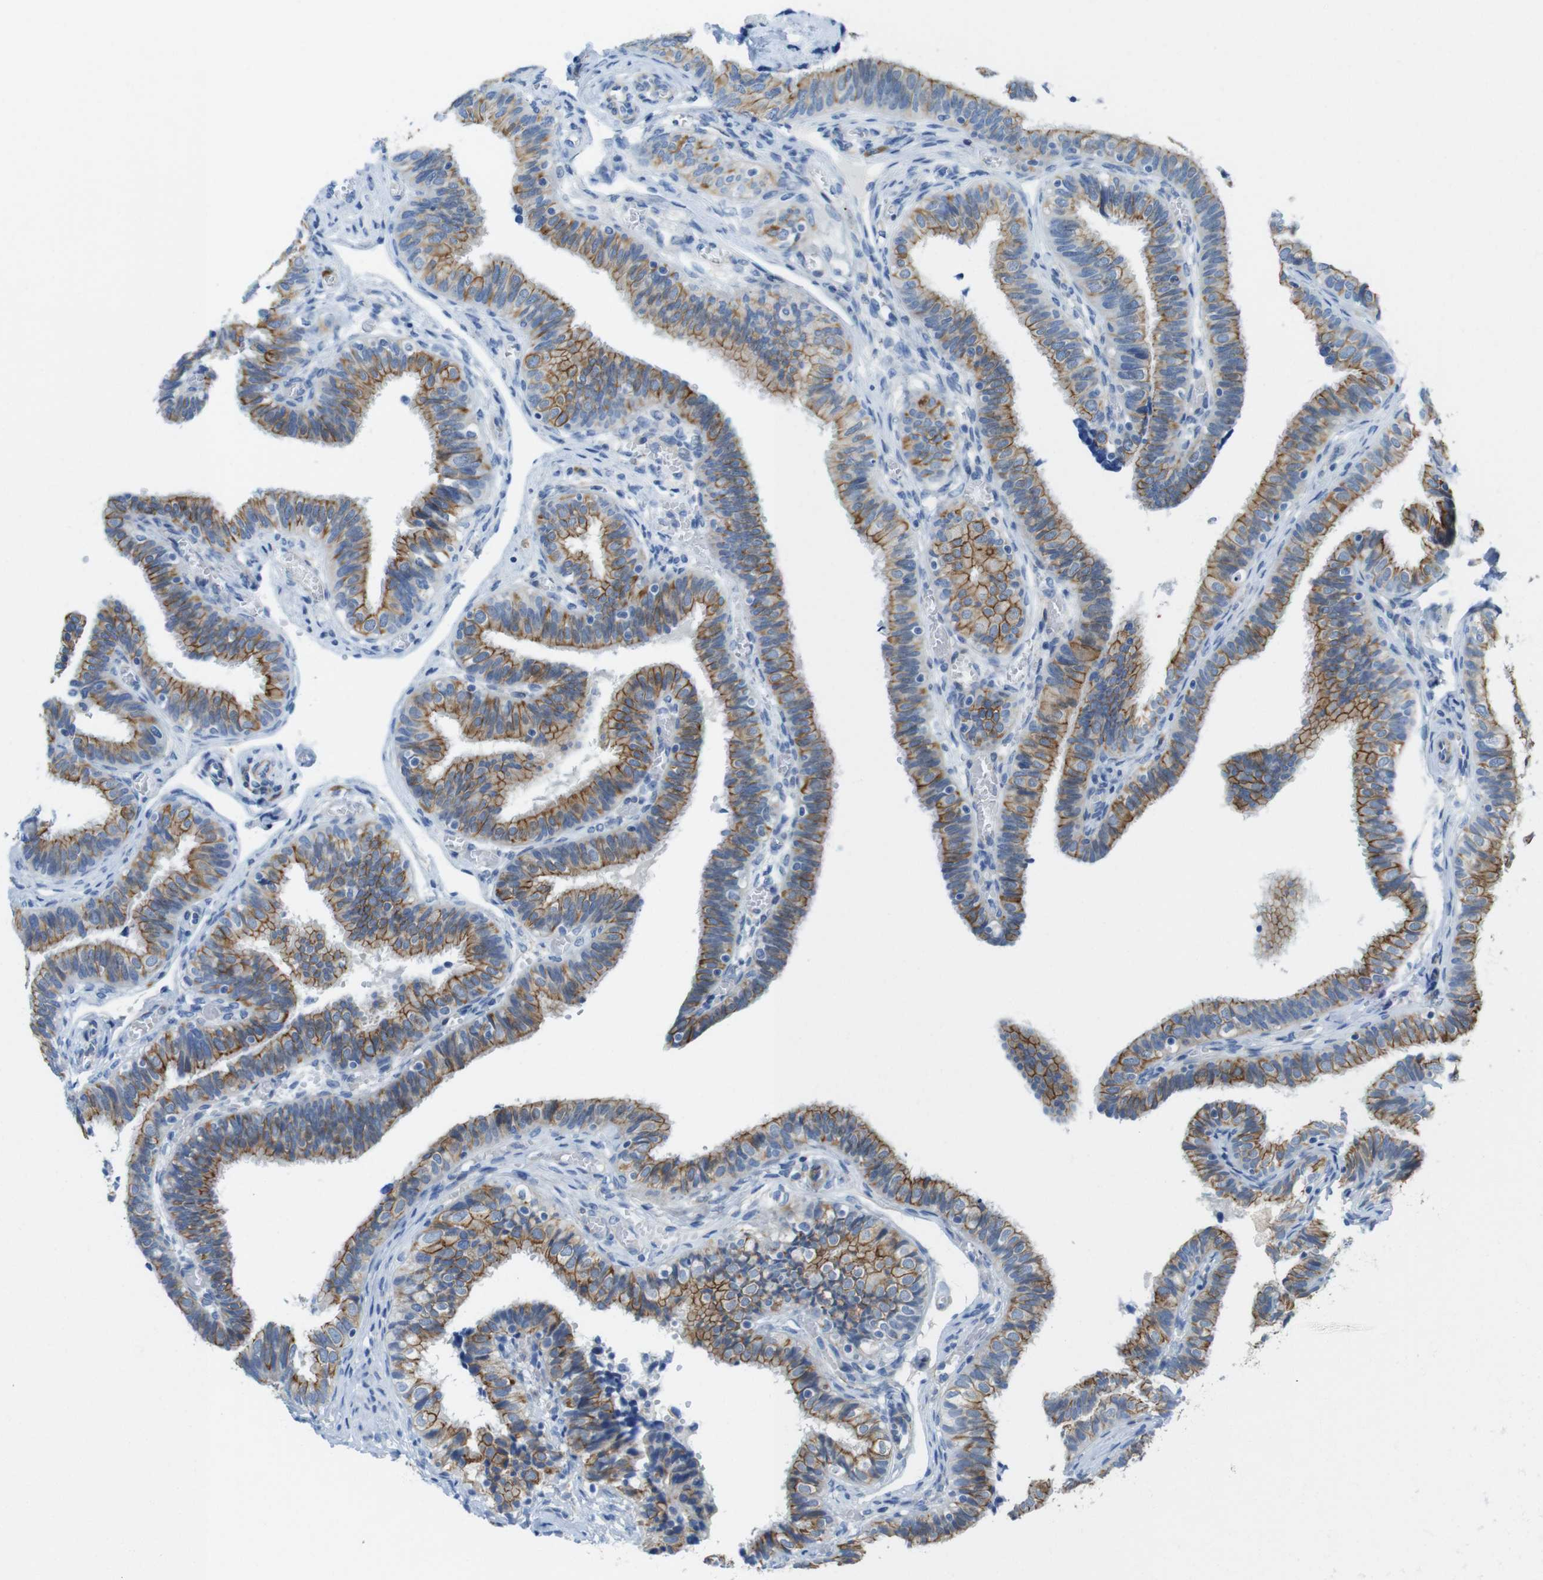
{"staining": {"intensity": "moderate", "quantity": ">75%", "location": "cytoplasmic/membranous"}, "tissue": "fallopian tube", "cell_type": "Glandular cells", "image_type": "normal", "snomed": [{"axis": "morphology", "description": "Normal tissue, NOS"}, {"axis": "topography", "description": "Fallopian tube"}], "caption": "Immunohistochemical staining of benign fallopian tube displays medium levels of moderate cytoplasmic/membranous expression in approximately >75% of glandular cells. (Brightfield microscopy of DAB IHC at high magnification).", "gene": "CLMN", "patient": {"sex": "female", "age": 46}}